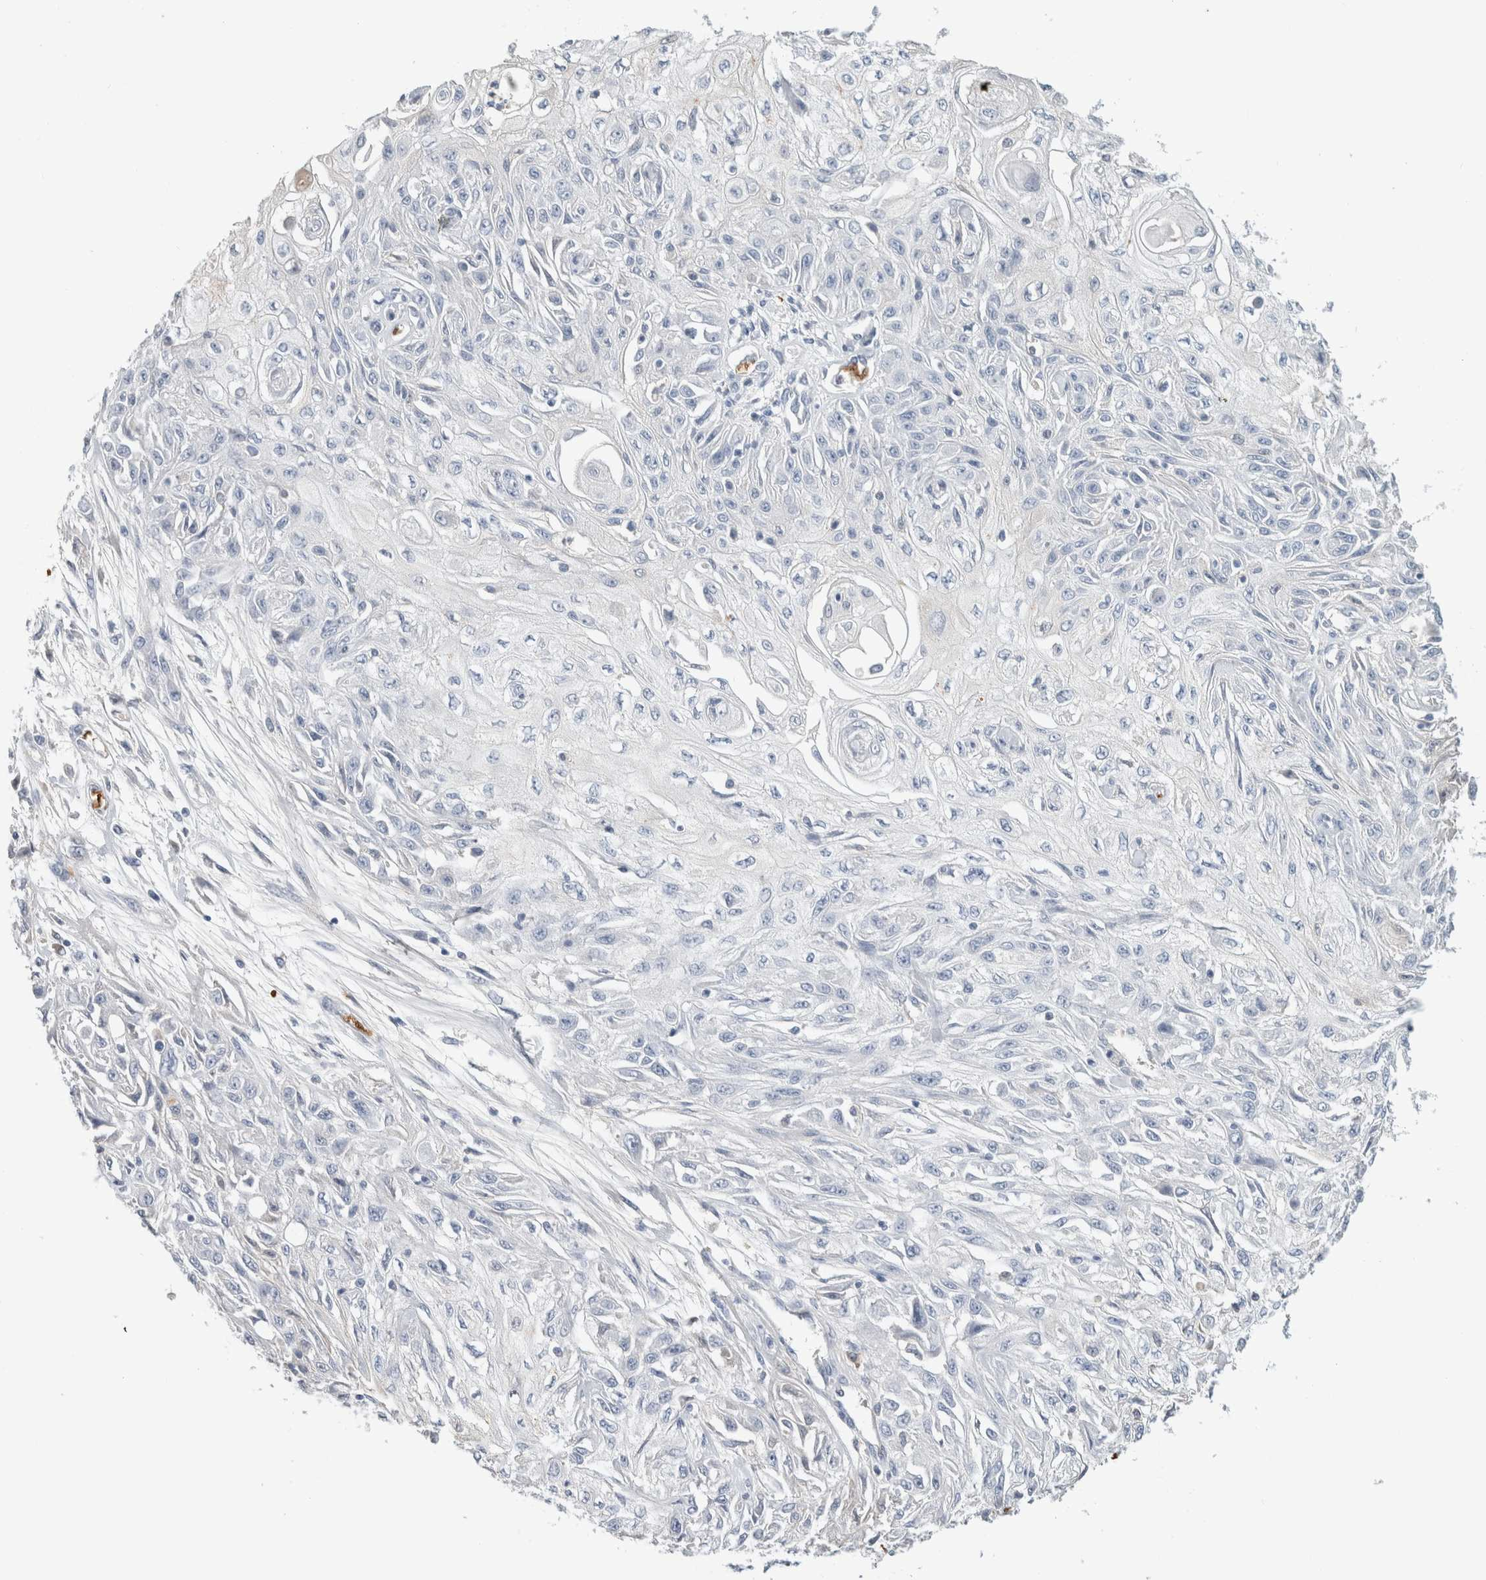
{"staining": {"intensity": "negative", "quantity": "none", "location": "none"}, "tissue": "skin cancer", "cell_type": "Tumor cells", "image_type": "cancer", "snomed": [{"axis": "morphology", "description": "Squamous cell carcinoma, NOS"}, {"axis": "morphology", "description": "Squamous cell carcinoma, metastatic, NOS"}, {"axis": "topography", "description": "Skin"}, {"axis": "topography", "description": "Lymph node"}], "caption": "Tumor cells are negative for brown protein staining in skin cancer (squamous cell carcinoma).", "gene": "CA1", "patient": {"sex": "male", "age": 75}}